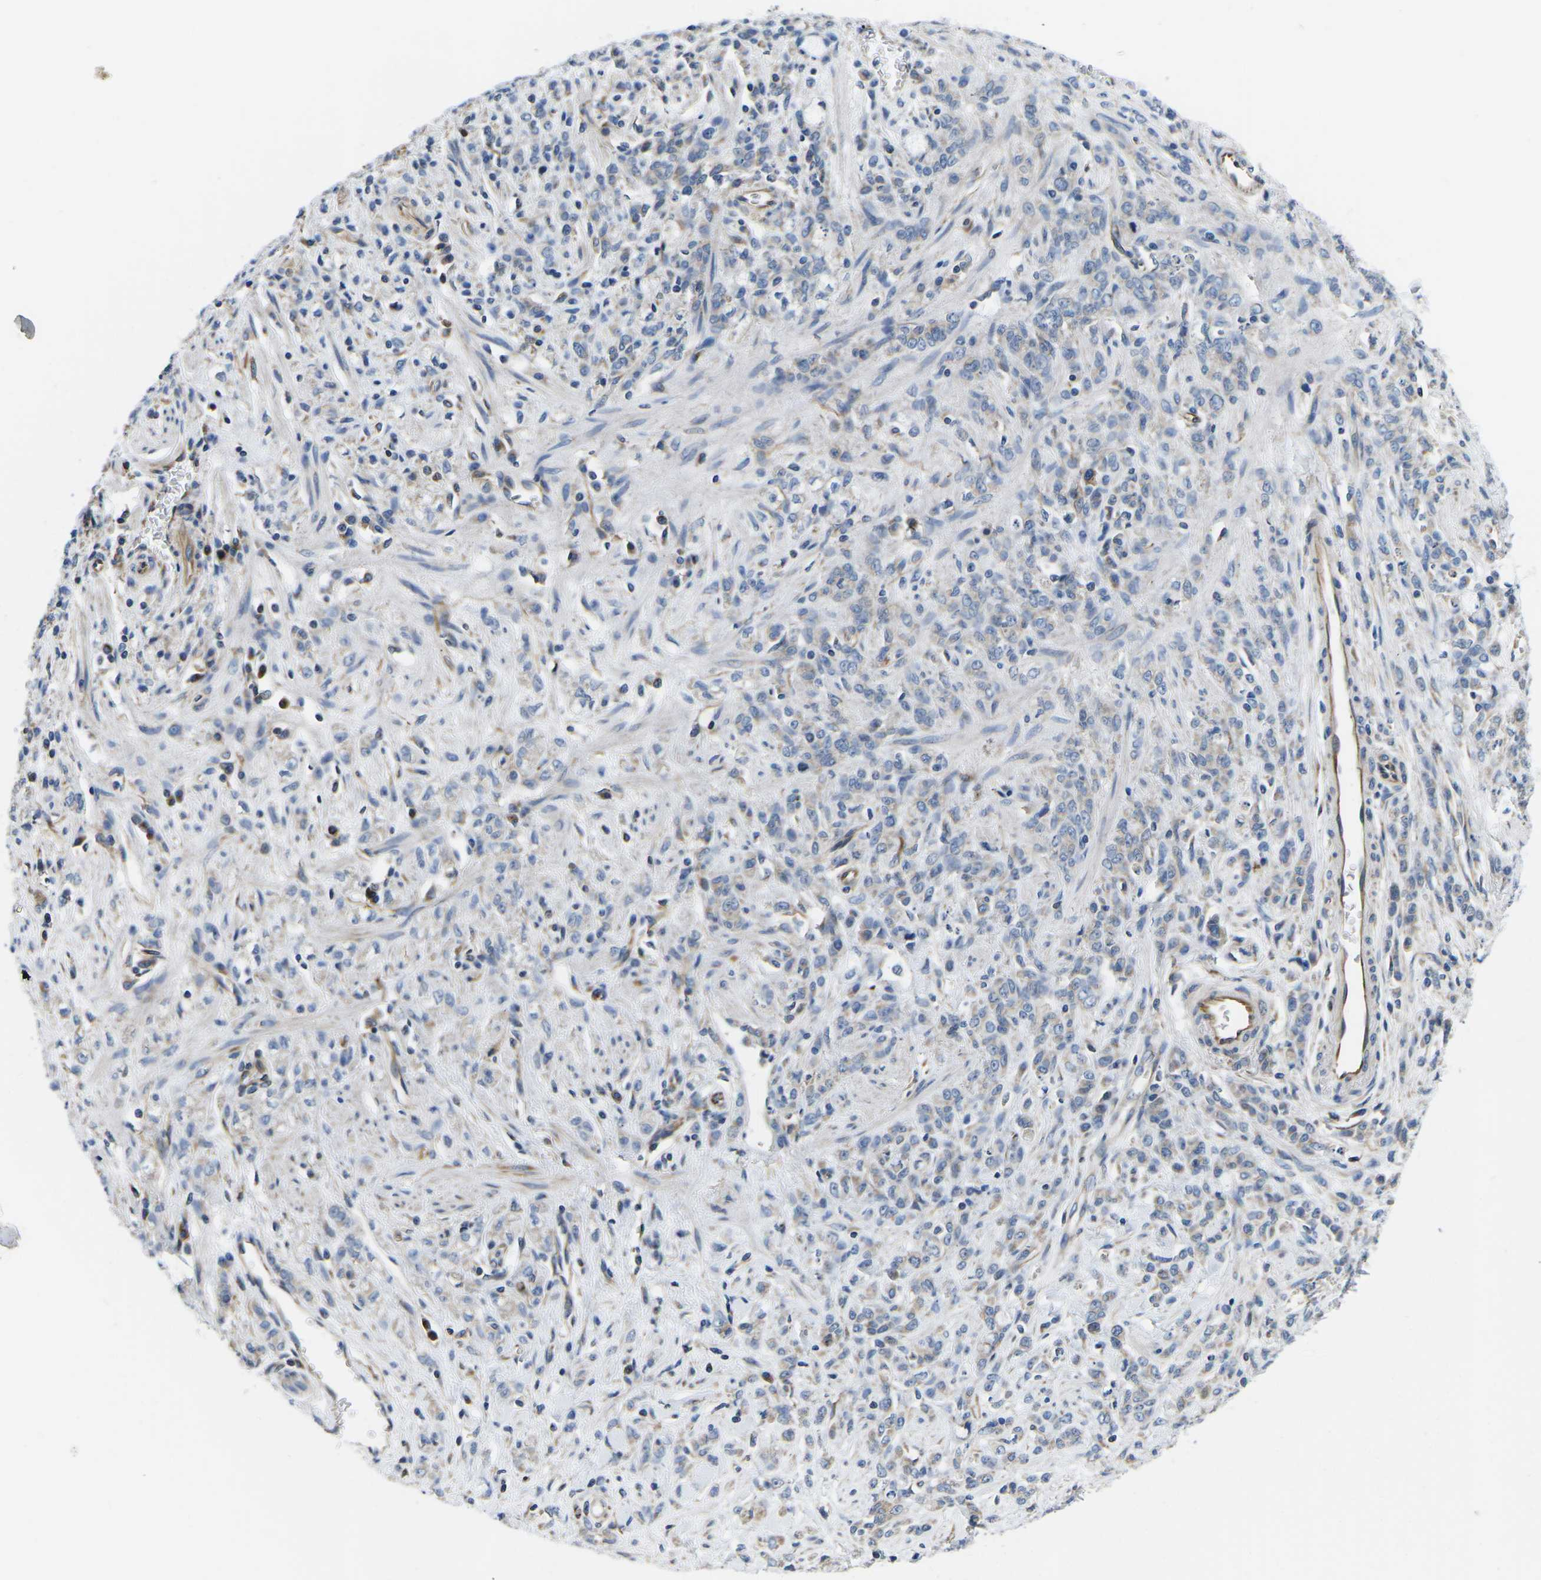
{"staining": {"intensity": "negative", "quantity": "none", "location": "none"}, "tissue": "stomach cancer", "cell_type": "Tumor cells", "image_type": "cancer", "snomed": [{"axis": "morphology", "description": "Normal tissue, NOS"}, {"axis": "morphology", "description": "Adenocarcinoma, NOS"}, {"axis": "topography", "description": "Stomach"}], "caption": "Immunohistochemistry (IHC) micrograph of human stomach cancer stained for a protein (brown), which reveals no staining in tumor cells.", "gene": "TMEFF2", "patient": {"sex": "male", "age": 82}}